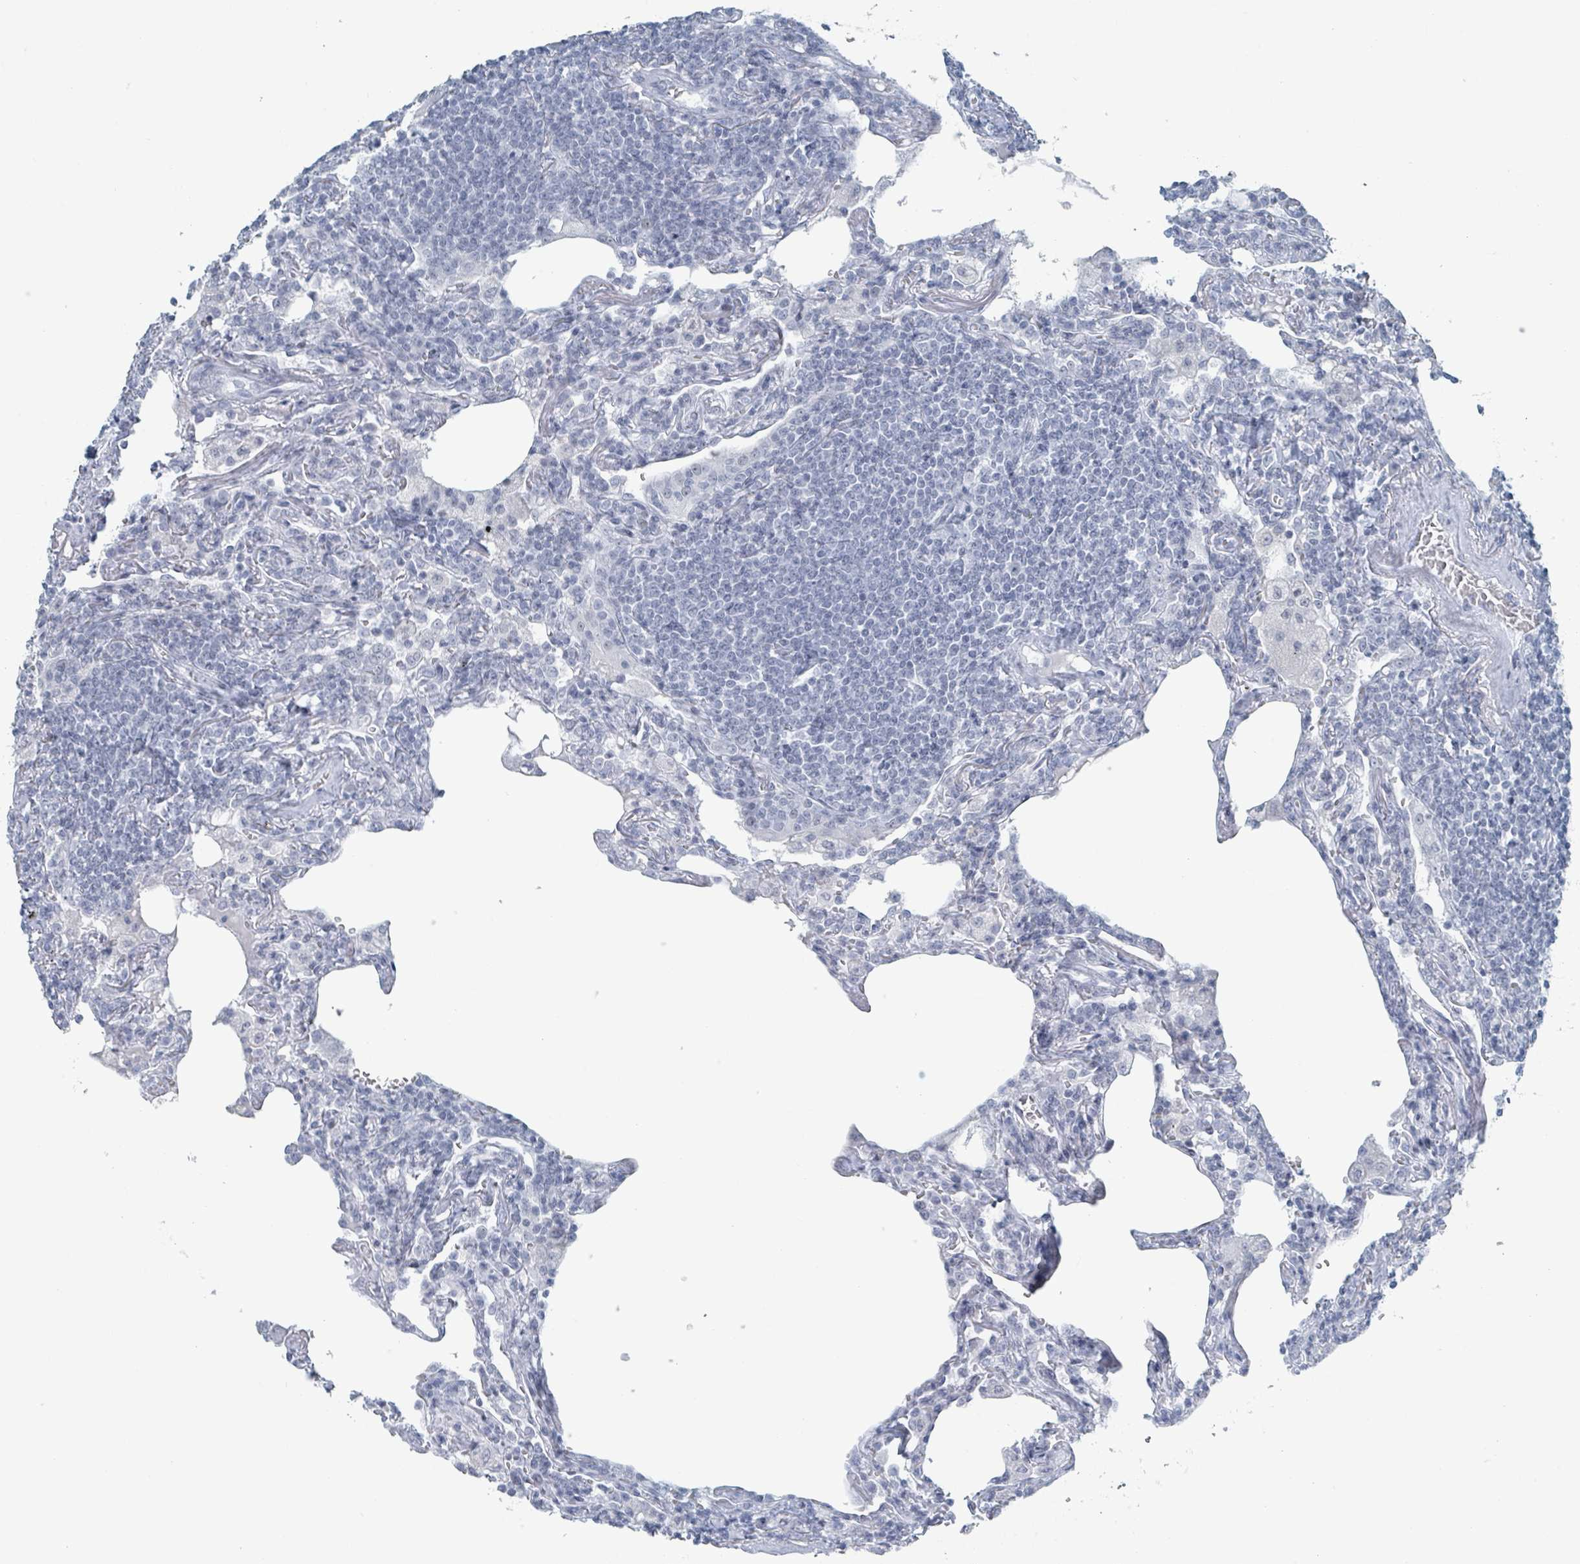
{"staining": {"intensity": "negative", "quantity": "none", "location": "none"}, "tissue": "lymphoma", "cell_type": "Tumor cells", "image_type": "cancer", "snomed": [{"axis": "morphology", "description": "Malignant lymphoma, non-Hodgkin's type, Low grade"}, {"axis": "topography", "description": "Lung"}], "caption": "Lymphoma stained for a protein using immunohistochemistry displays no expression tumor cells.", "gene": "GPR15LG", "patient": {"sex": "female", "age": 71}}